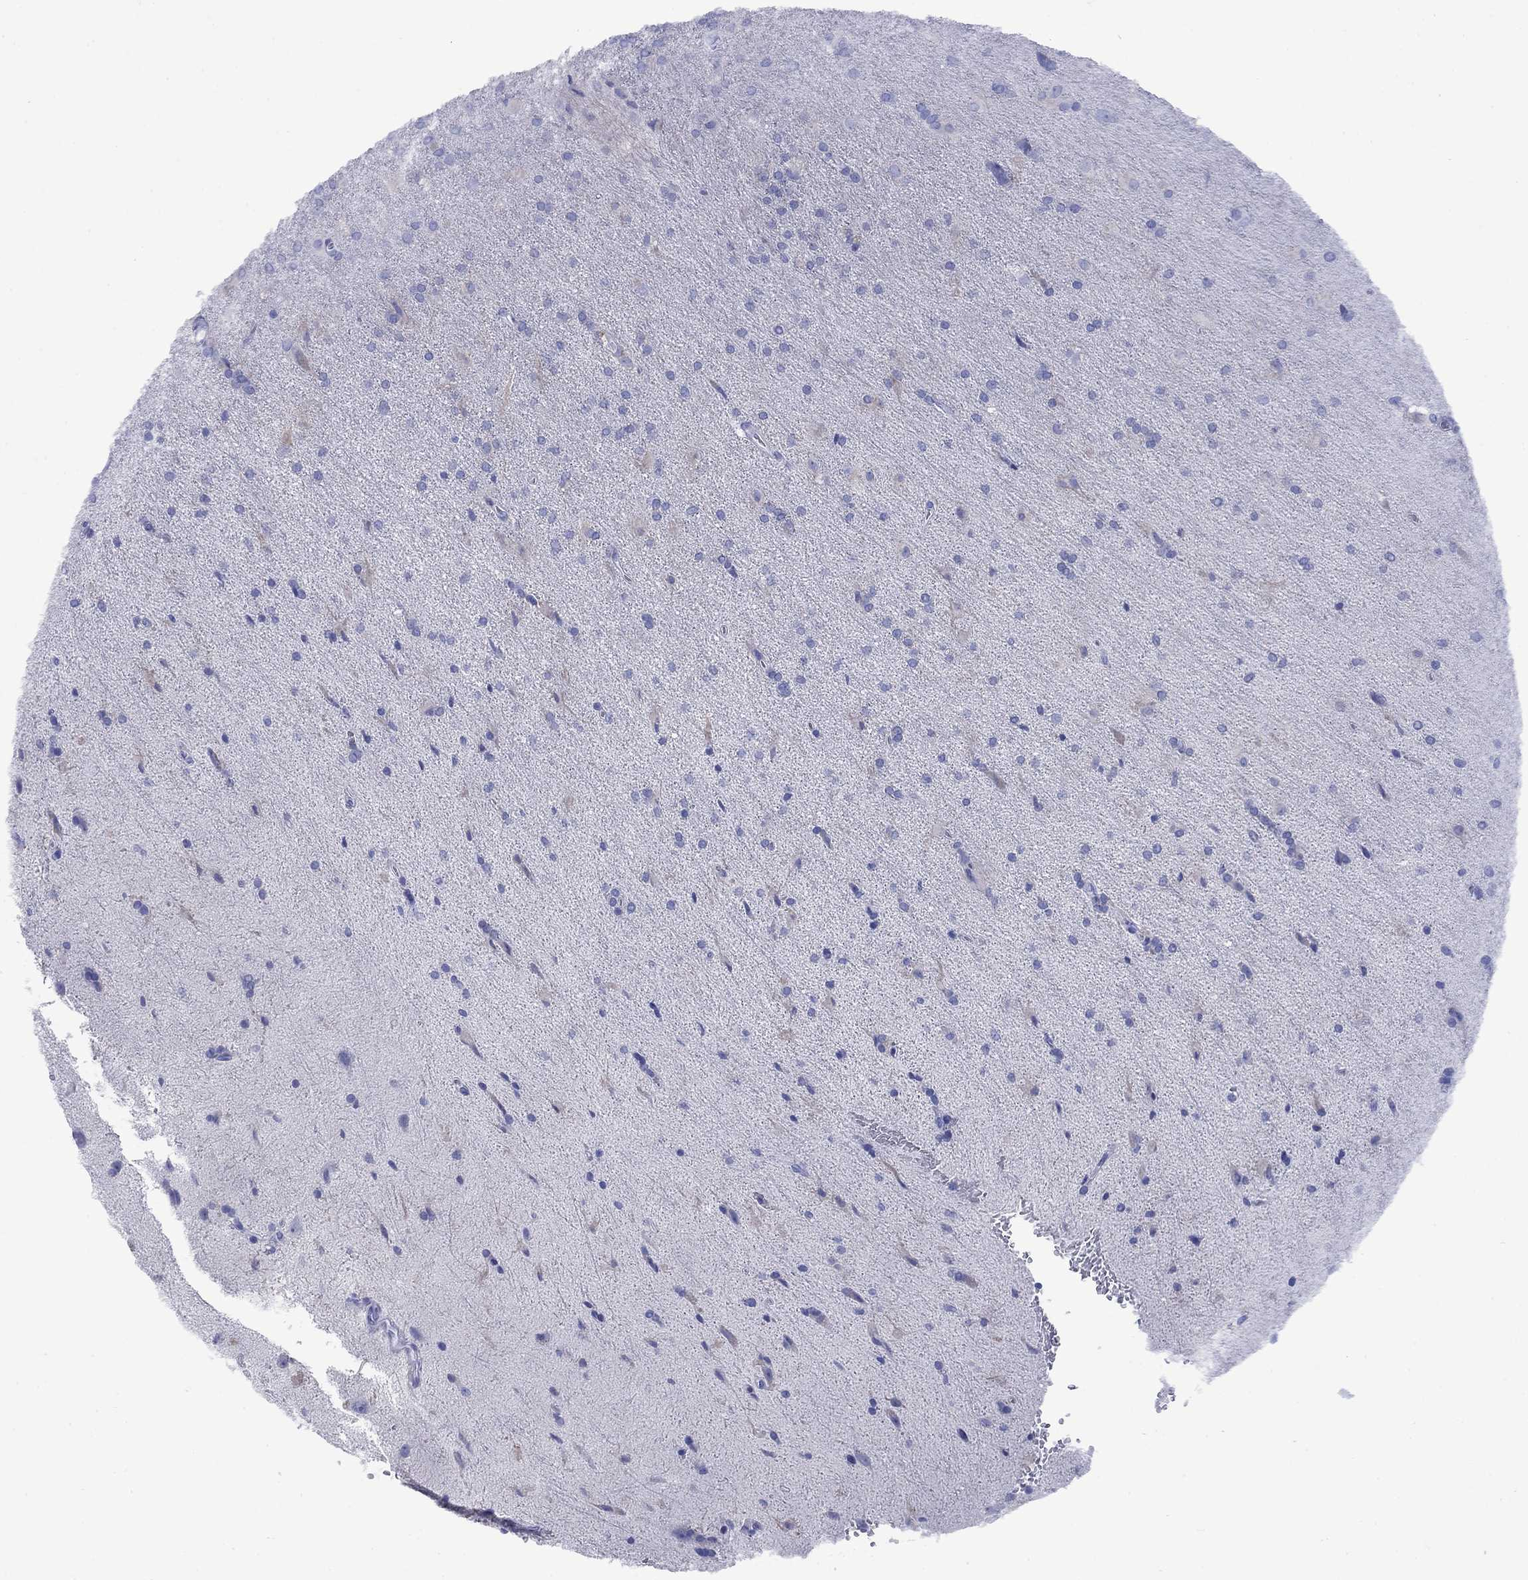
{"staining": {"intensity": "negative", "quantity": "none", "location": "none"}, "tissue": "glioma", "cell_type": "Tumor cells", "image_type": "cancer", "snomed": [{"axis": "morphology", "description": "Glioma, malignant, Low grade"}, {"axis": "topography", "description": "Brain"}], "caption": "Immunohistochemical staining of human malignant glioma (low-grade) shows no significant staining in tumor cells.", "gene": "GIP", "patient": {"sex": "male", "age": 58}}